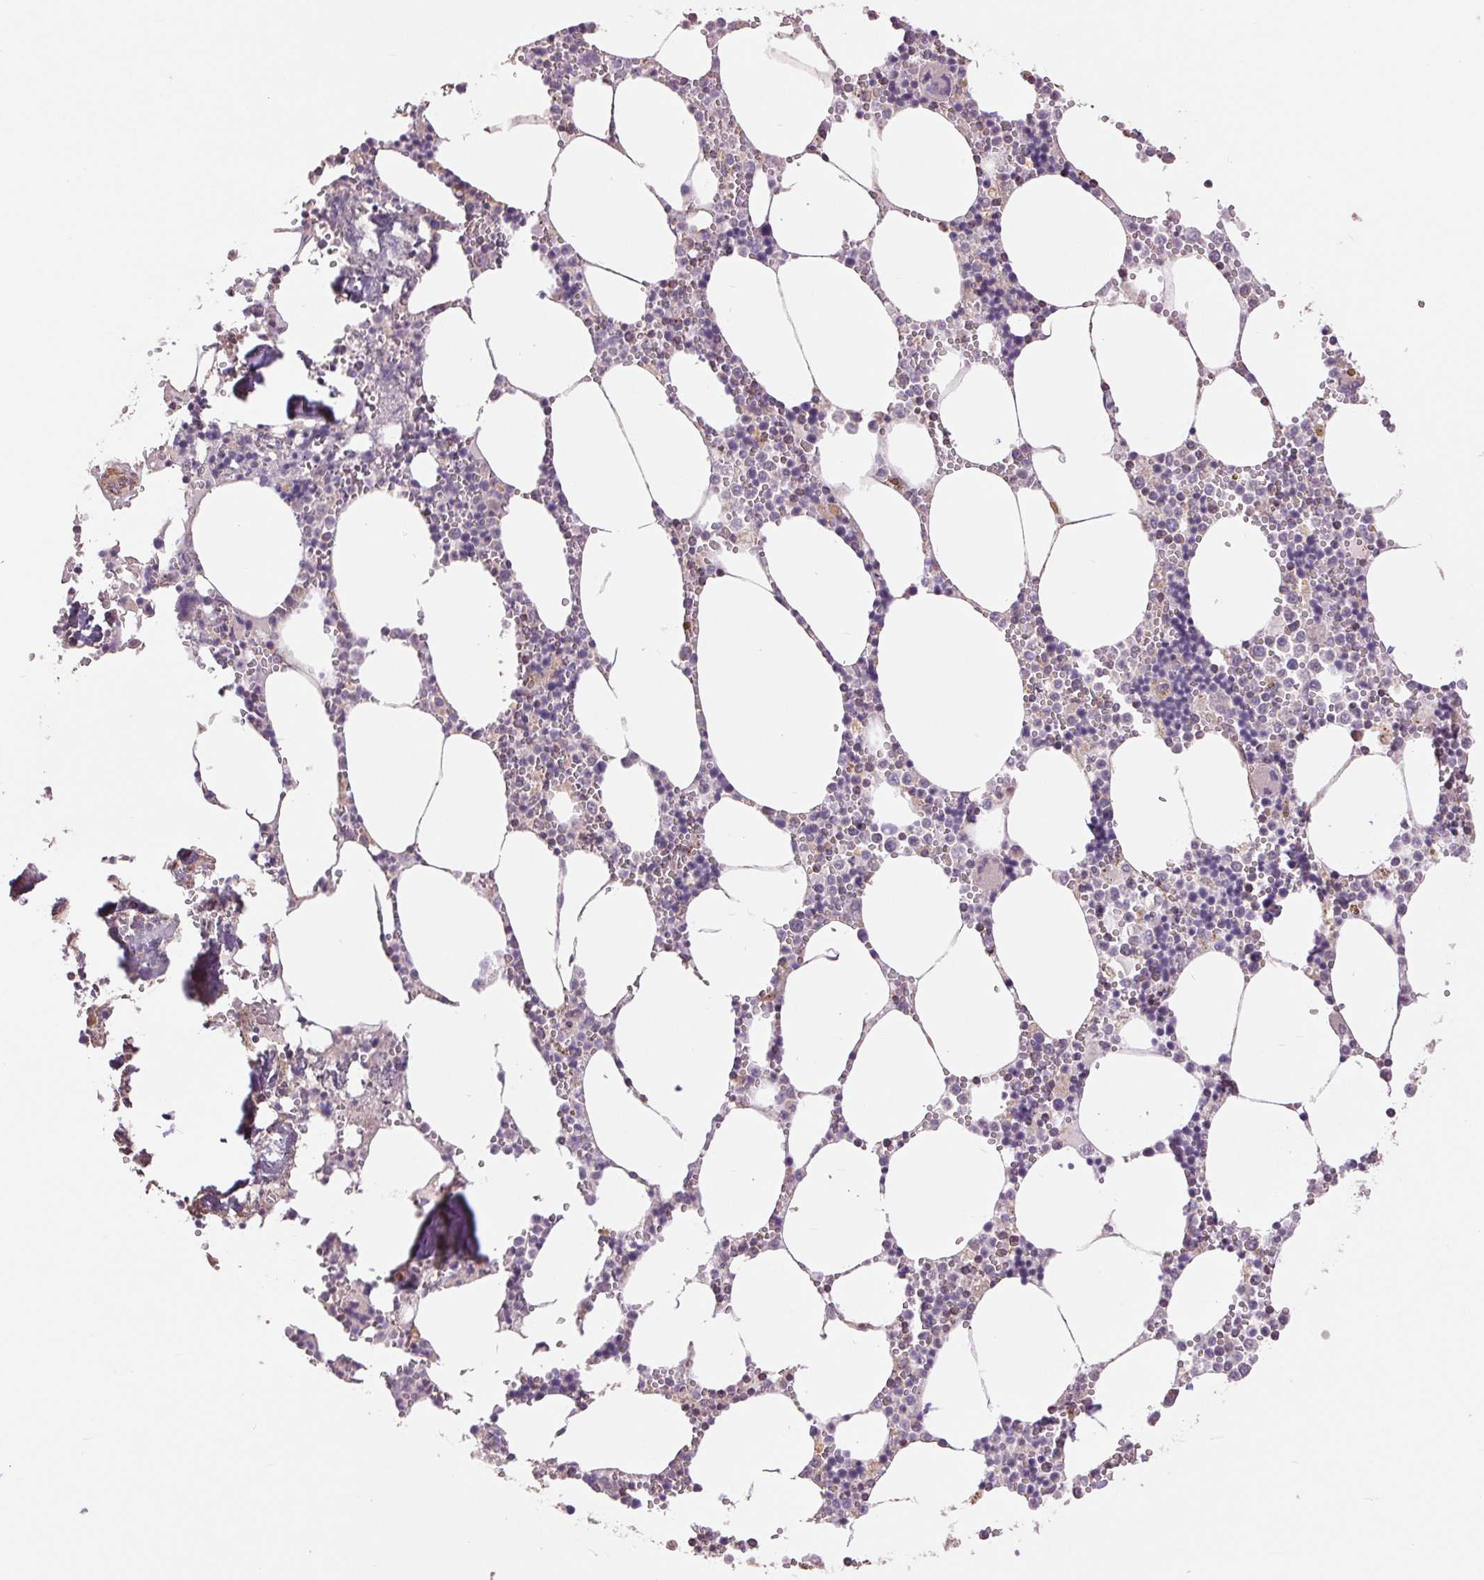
{"staining": {"intensity": "negative", "quantity": "none", "location": "none"}, "tissue": "bone marrow", "cell_type": "Hematopoietic cells", "image_type": "normal", "snomed": [{"axis": "morphology", "description": "Normal tissue, NOS"}, {"axis": "topography", "description": "Bone marrow"}], "caption": "The IHC histopathology image has no significant expression in hematopoietic cells of bone marrow.", "gene": "DGUOK", "patient": {"sex": "male", "age": 54}}